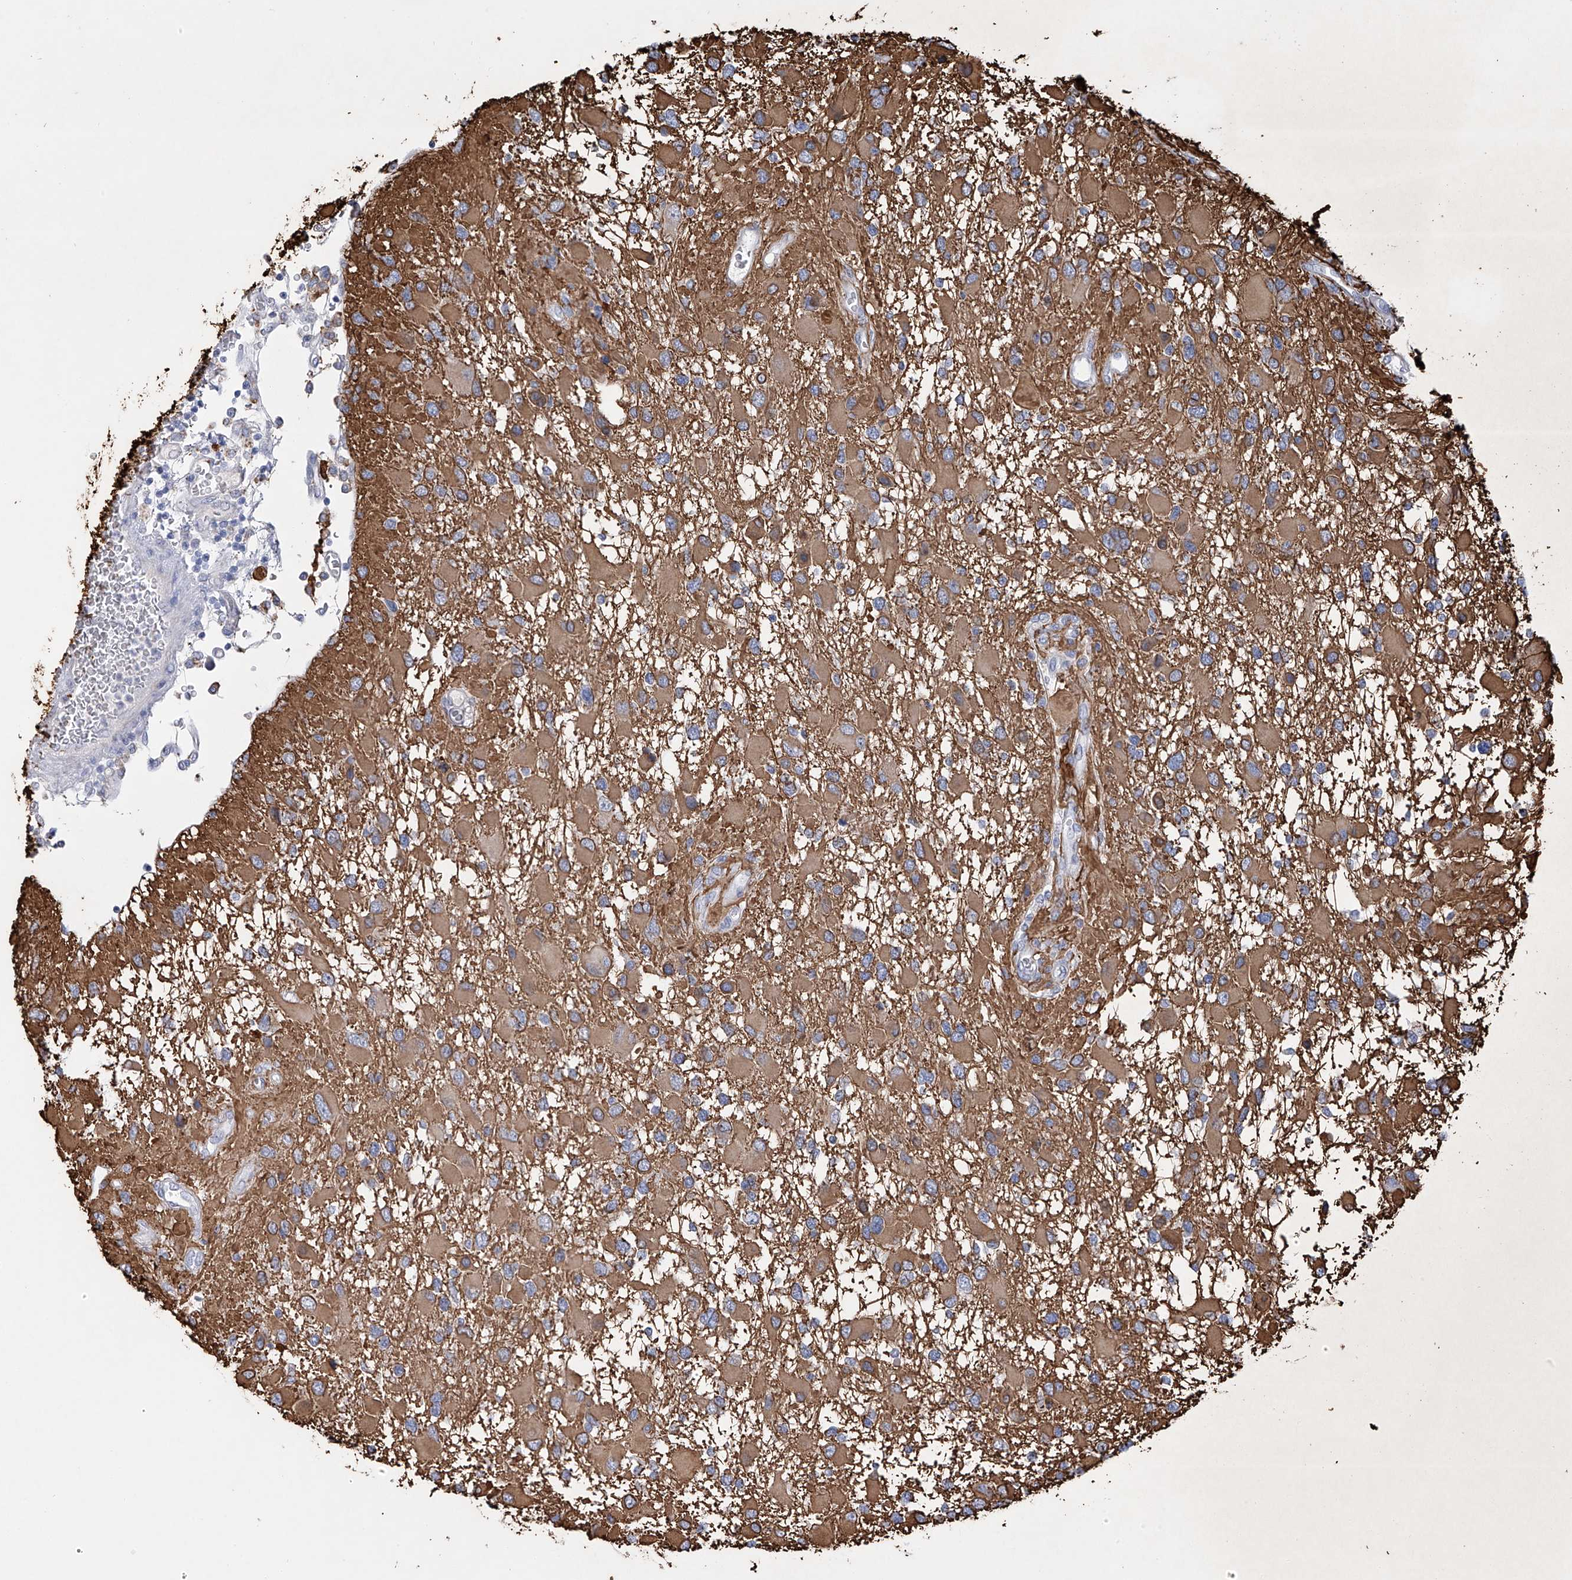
{"staining": {"intensity": "moderate", "quantity": "<25%", "location": "cytoplasmic/membranous"}, "tissue": "glioma", "cell_type": "Tumor cells", "image_type": "cancer", "snomed": [{"axis": "morphology", "description": "Glioma, malignant, High grade"}, {"axis": "topography", "description": "Brain"}], "caption": "Immunohistochemistry of human glioma reveals low levels of moderate cytoplasmic/membranous expression in about <25% of tumor cells.", "gene": "ADRA1A", "patient": {"sex": "male", "age": 53}}